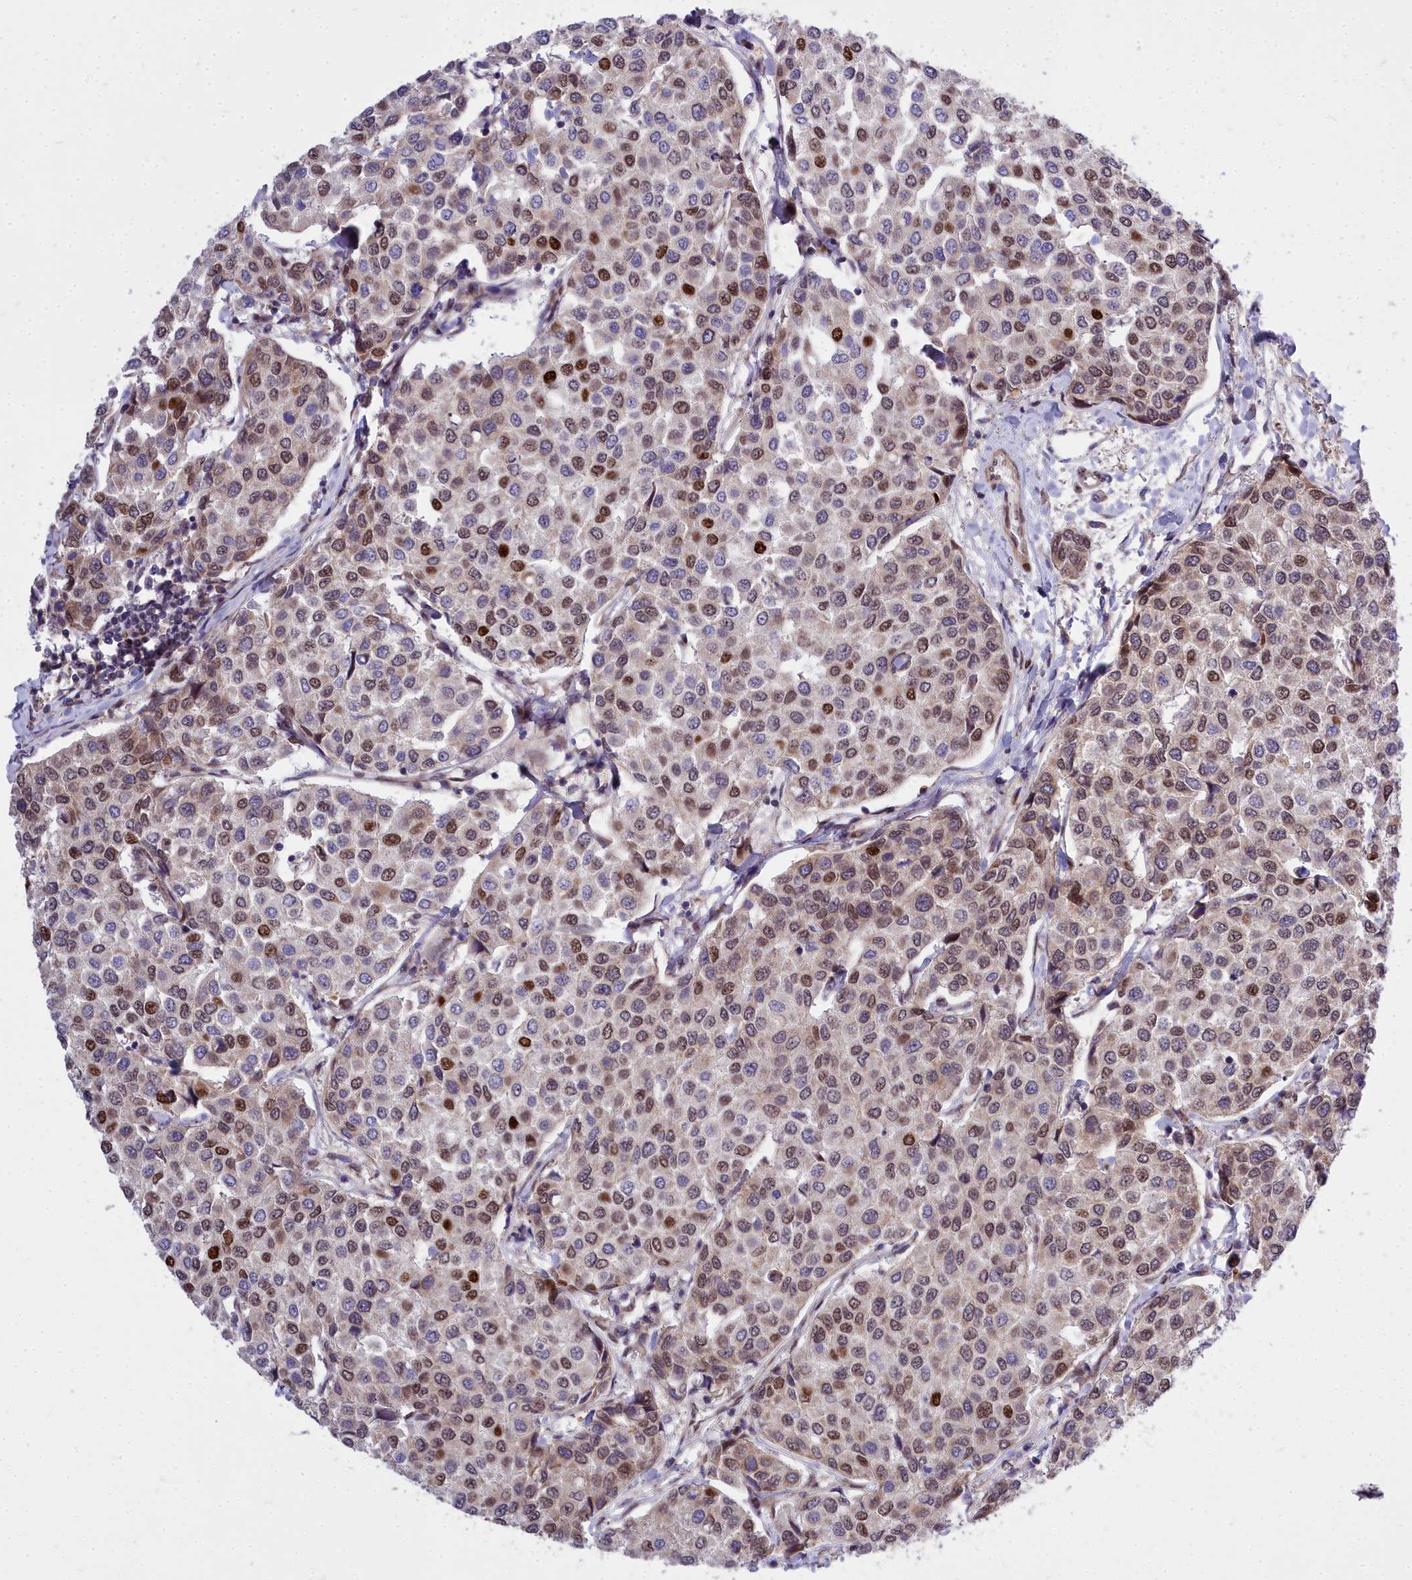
{"staining": {"intensity": "strong", "quantity": "<25%", "location": "nuclear"}, "tissue": "breast cancer", "cell_type": "Tumor cells", "image_type": "cancer", "snomed": [{"axis": "morphology", "description": "Duct carcinoma"}, {"axis": "topography", "description": "Breast"}], "caption": "This image reveals IHC staining of breast intraductal carcinoma, with medium strong nuclear staining in approximately <25% of tumor cells.", "gene": "ABCB8", "patient": {"sex": "female", "age": 55}}